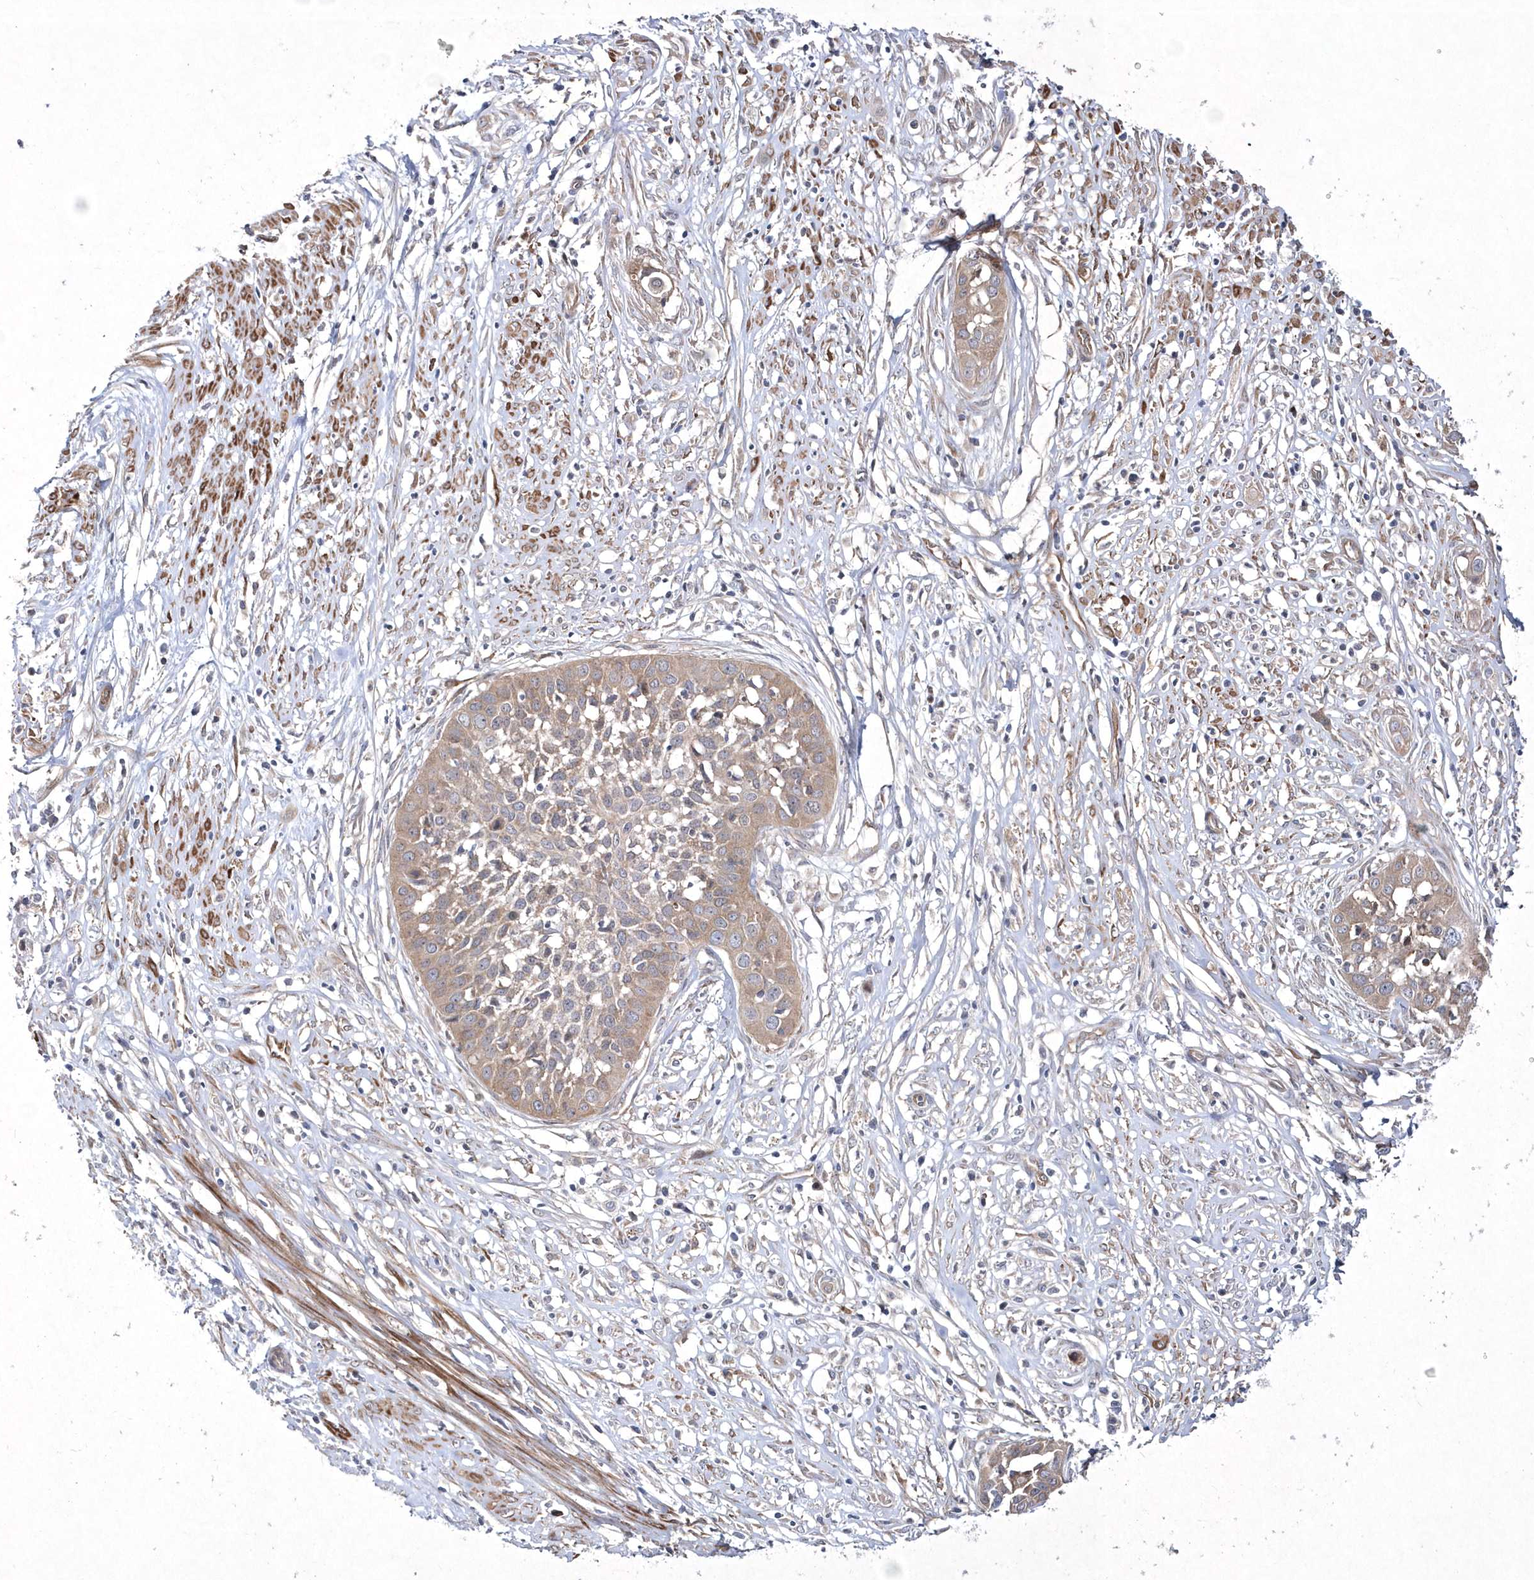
{"staining": {"intensity": "weak", "quantity": "25%-75%", "location": "cytoplasmic/membranous"}, "tissue": "cervical cancer", "cell_type": "Tumor cells", "image_type": "cancer", "snomed": [{"axis": "morphology", "description": "Squamous cell carcinoma, NOS"}, {"axis": "topography", "description": "Cervix"}], "caption": "Cervical cancer (squamous cell carcinoma) tissue exhibits weak cytoplasmic/membranous staining in about 25%-75% of tumor cells (IHC, brightfield microscopy, high magnification).", "gene": "DSPP", "patient": {"sex": "female", "age": 34}}